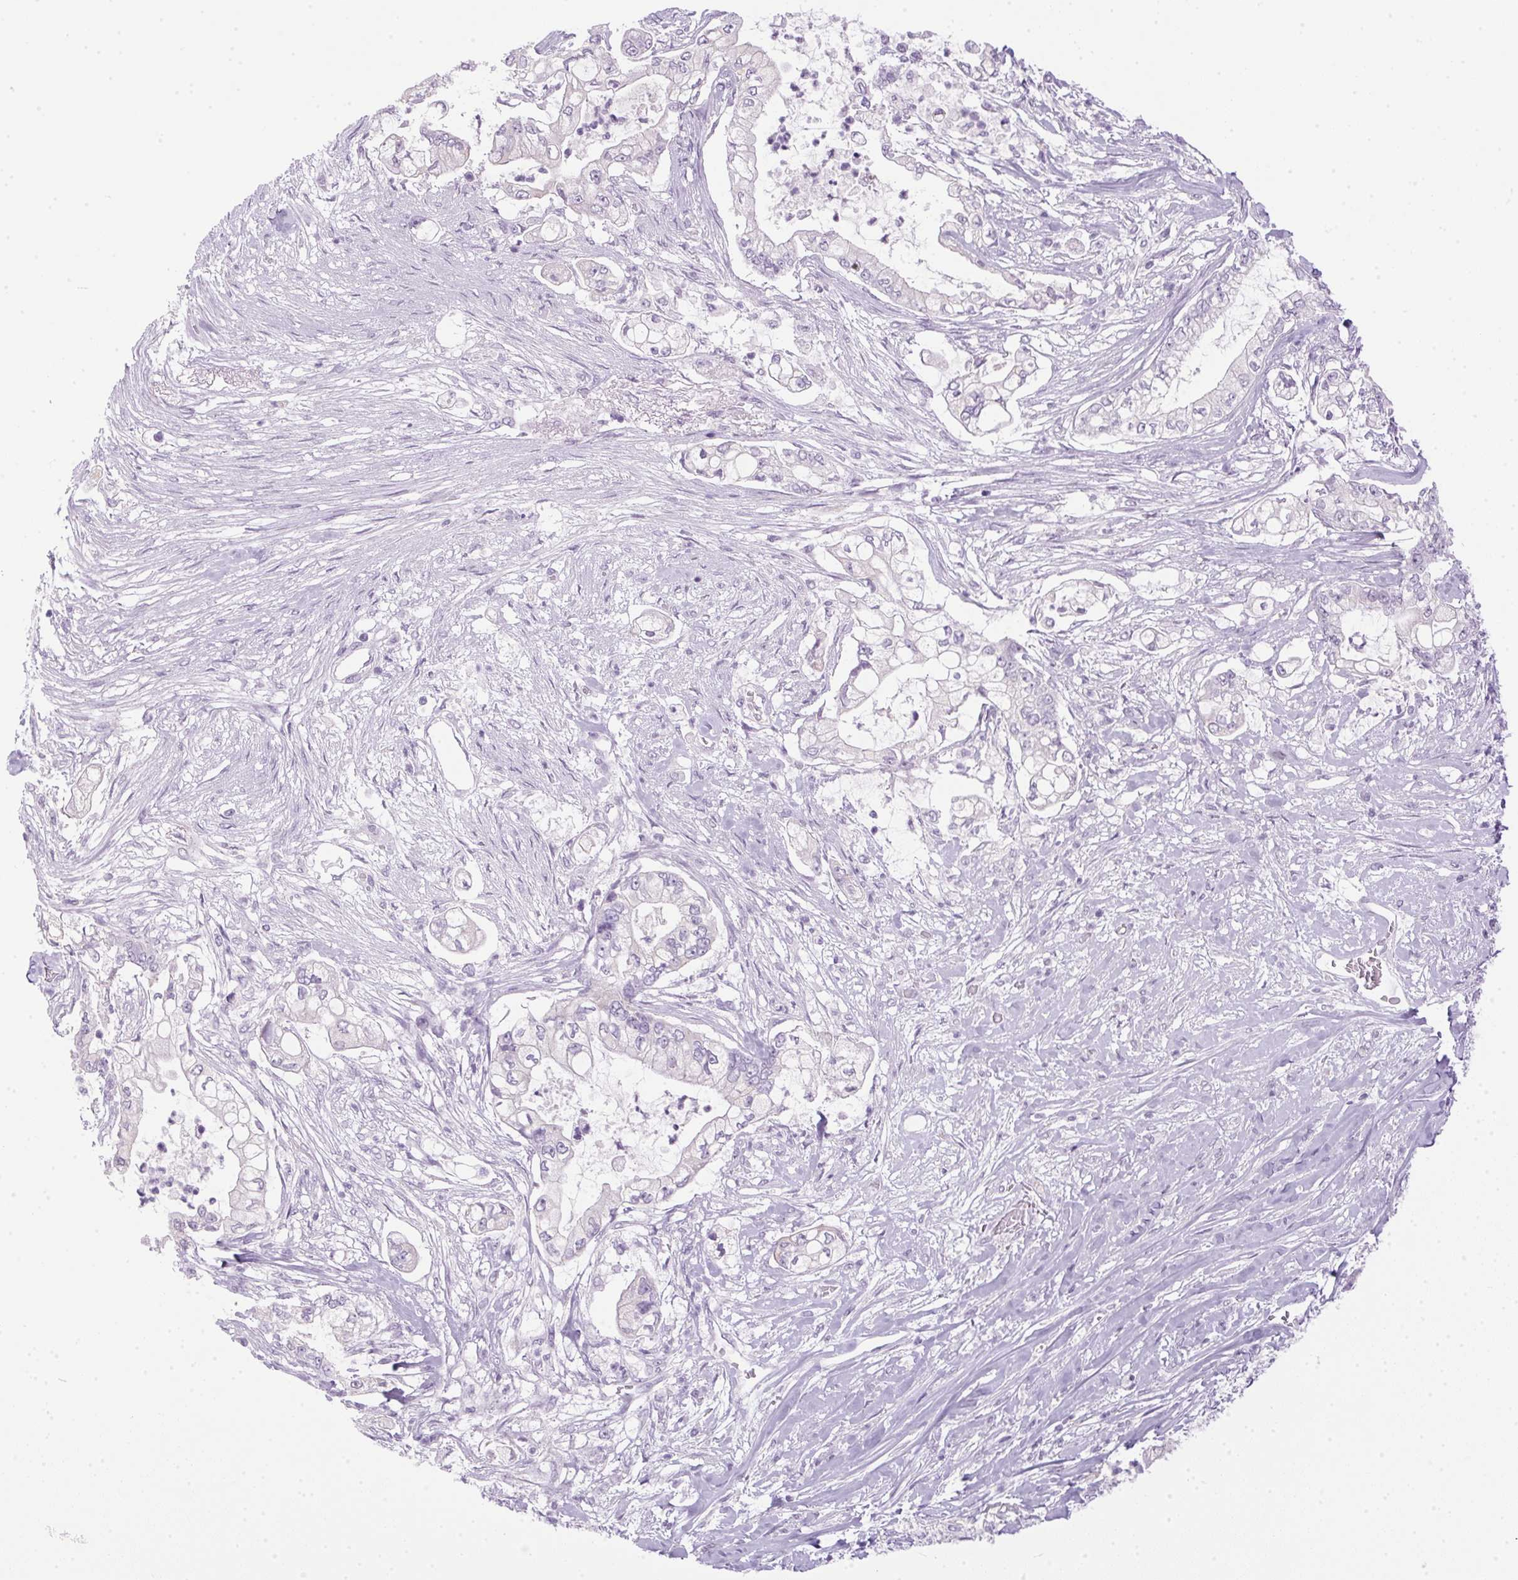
{"staining": {"intensity": "negative", "quantity": "none", "location": "none"}, "tissue": "pancreatic cancer", "cell_type": "Tumor cells", "image_type": "cancer", "snomed": [{"axis": "morphology", "description": "Adenocarcinoma, NOS"}, {"axis": "topography", "description": "Pancreas"}], "caption": "Tumor cells show no significant protein staining in pancreatic cancer (adenocarcinoma).", "gene": "POPDC2", "patient": {"sex": "female", "age": 69}}